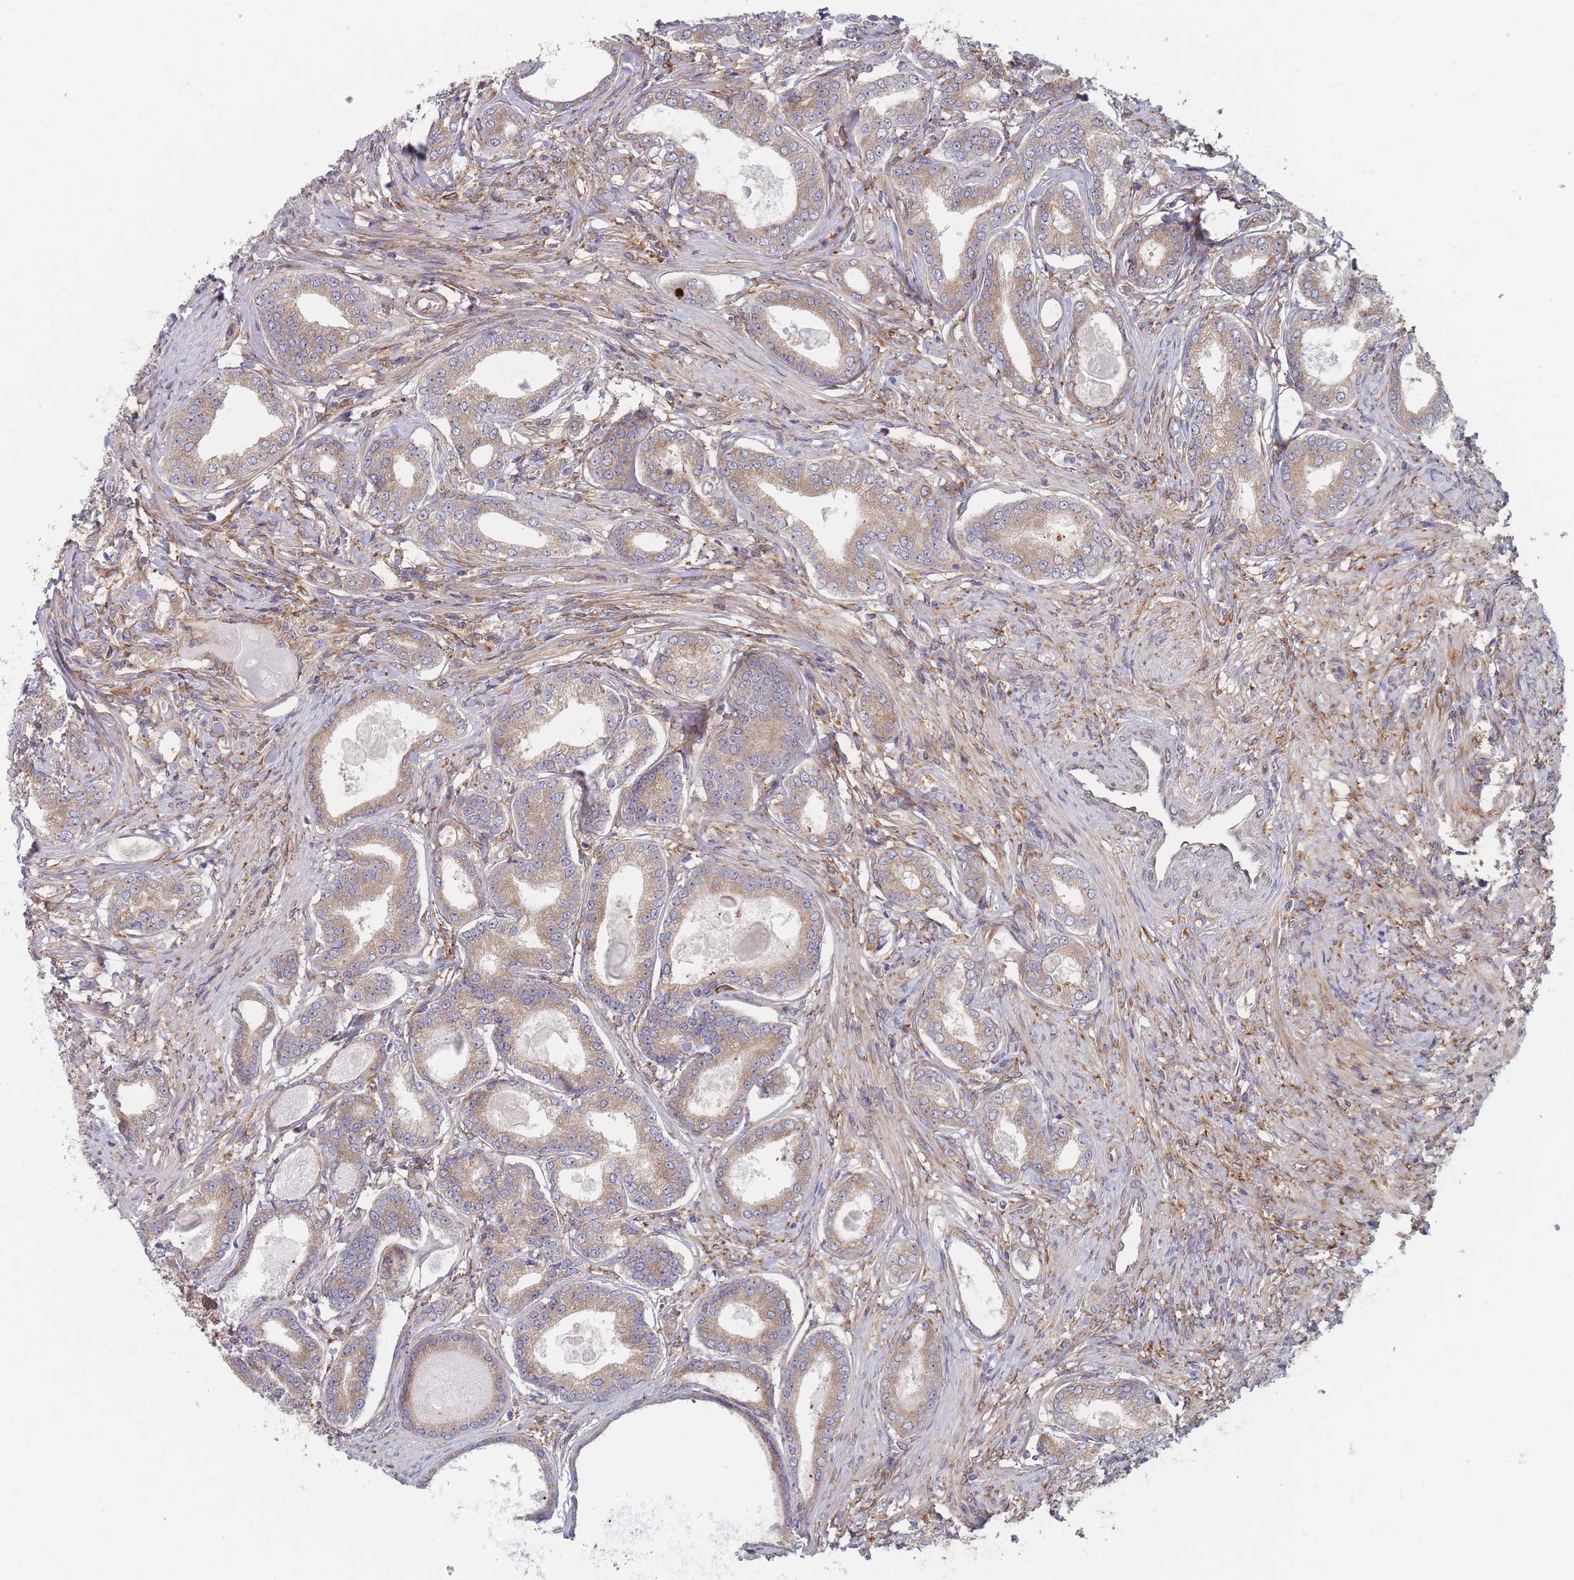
{"staining": {"intensity": "weak", "quantity": ">75%", "location": "cytoplasmic/membranous"}, "tissue": "prostate cancer", "cell_type": "Tumor cells", "image_type": "cancer", "snomed": [{"axis": "morphology", "description": "Adenocarcinoma, High grade"}, {"axis": "topography", "description": "Prostate"}], "caption": "Brown immunohistochemical staining in prostate adenocarcinoma (high-grade) reveals weak cytoplasmic/membranous positivity in about >75% of tumor cells.", "gene": "KDSR", "patient": {"sex": "male", "age": 69}}